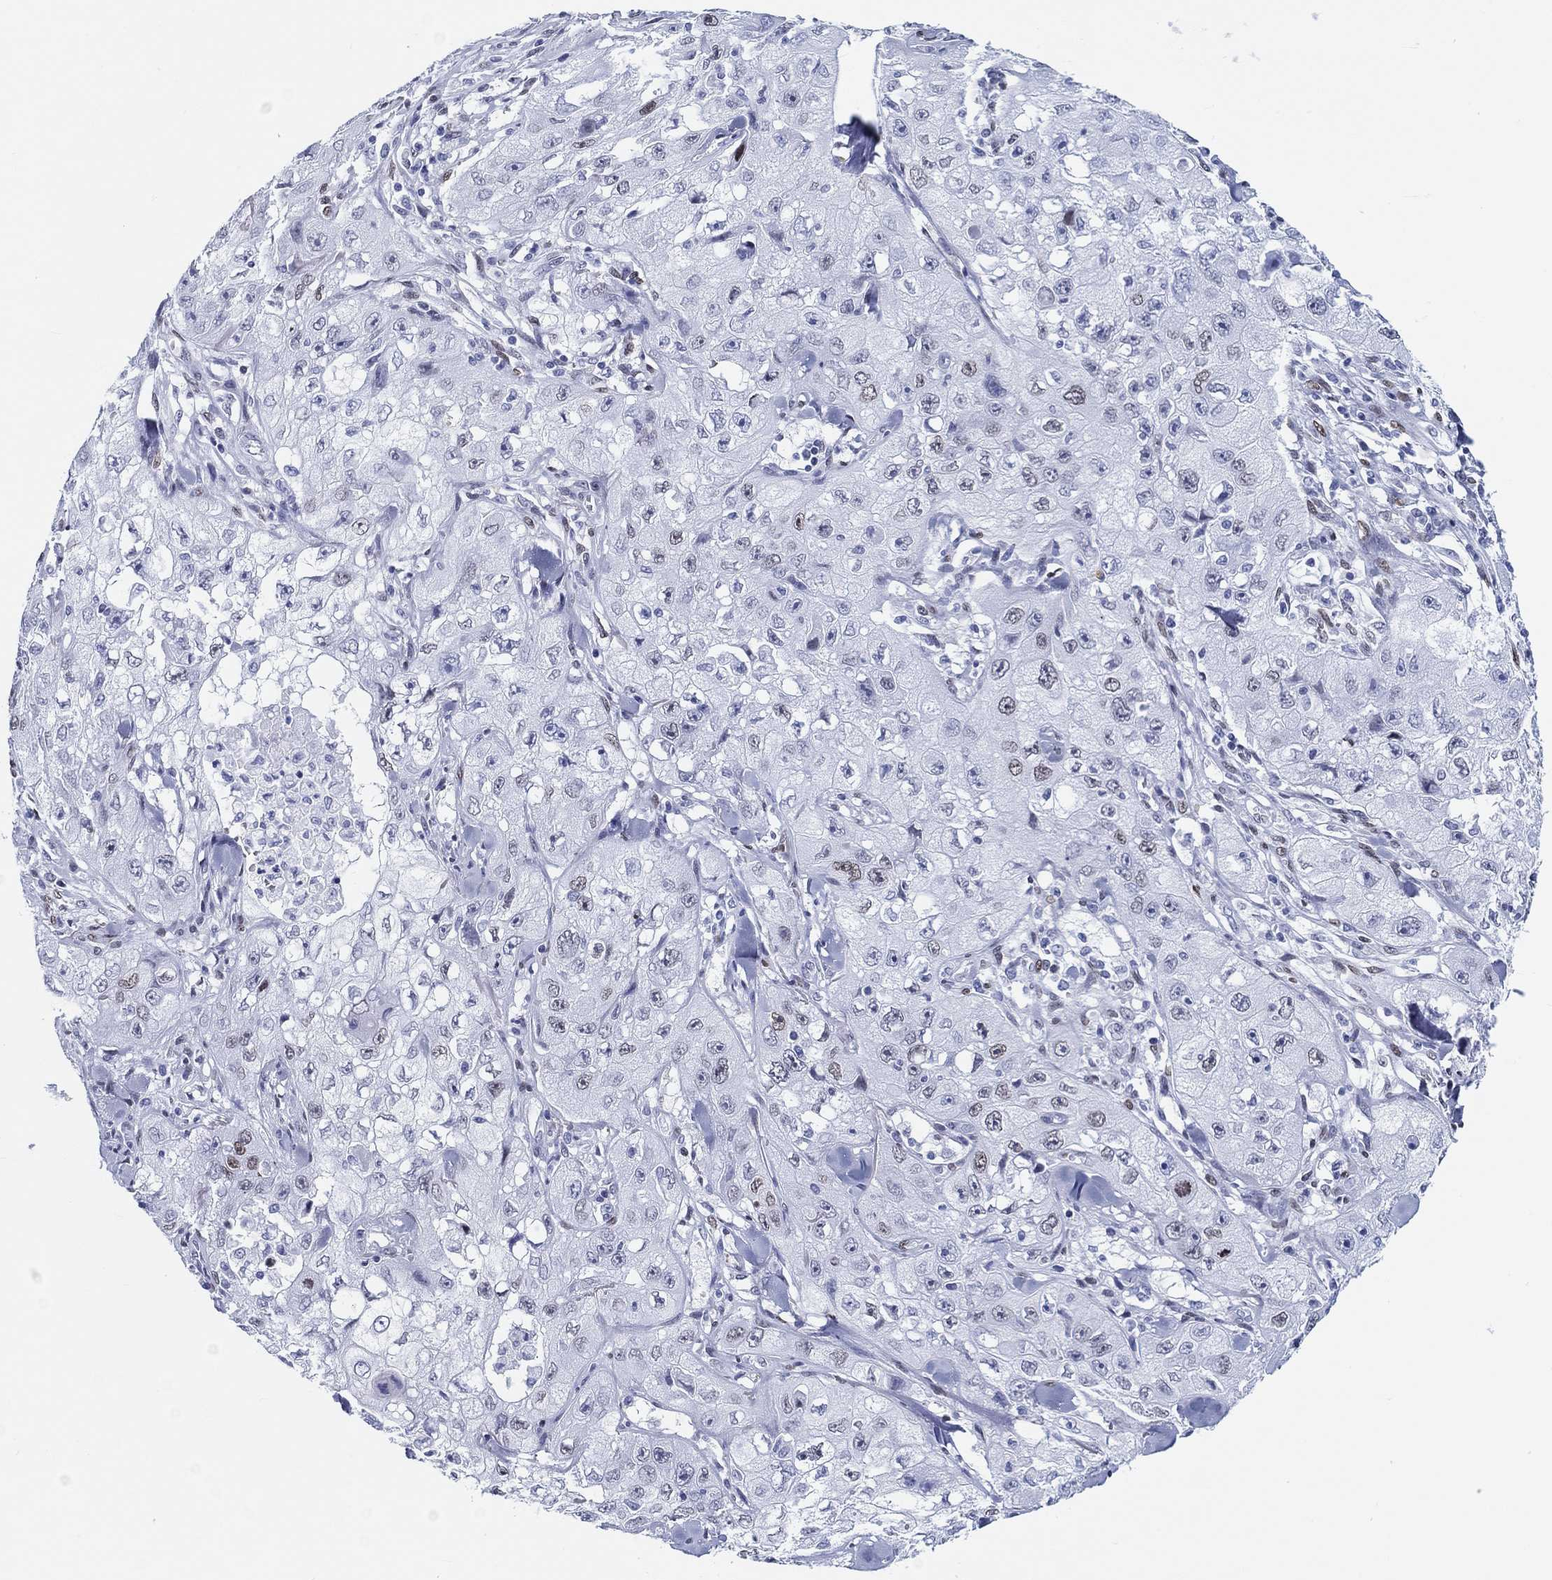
{"staining": {"intensity": "weak", "quantity": "<25%", "location": "nuclear"}, "tissue": "skin cancer", "cell_type": "Tumor cells", "image_type": "cancer", "snomed": [{"axis": "morphology", "description": "Squamous cell carcinoma, NOS"}, {"axis": "topography", "description": "Skin"}, {"axis": "topography", "description": "Subcutis"}], "caption": "Skin cancer (squamous cell carcinoma) stained for a protein using IHC displays no expression tumor cells.", "gene": "H1-1", "patient": {"sex": "male", "age": 73}}